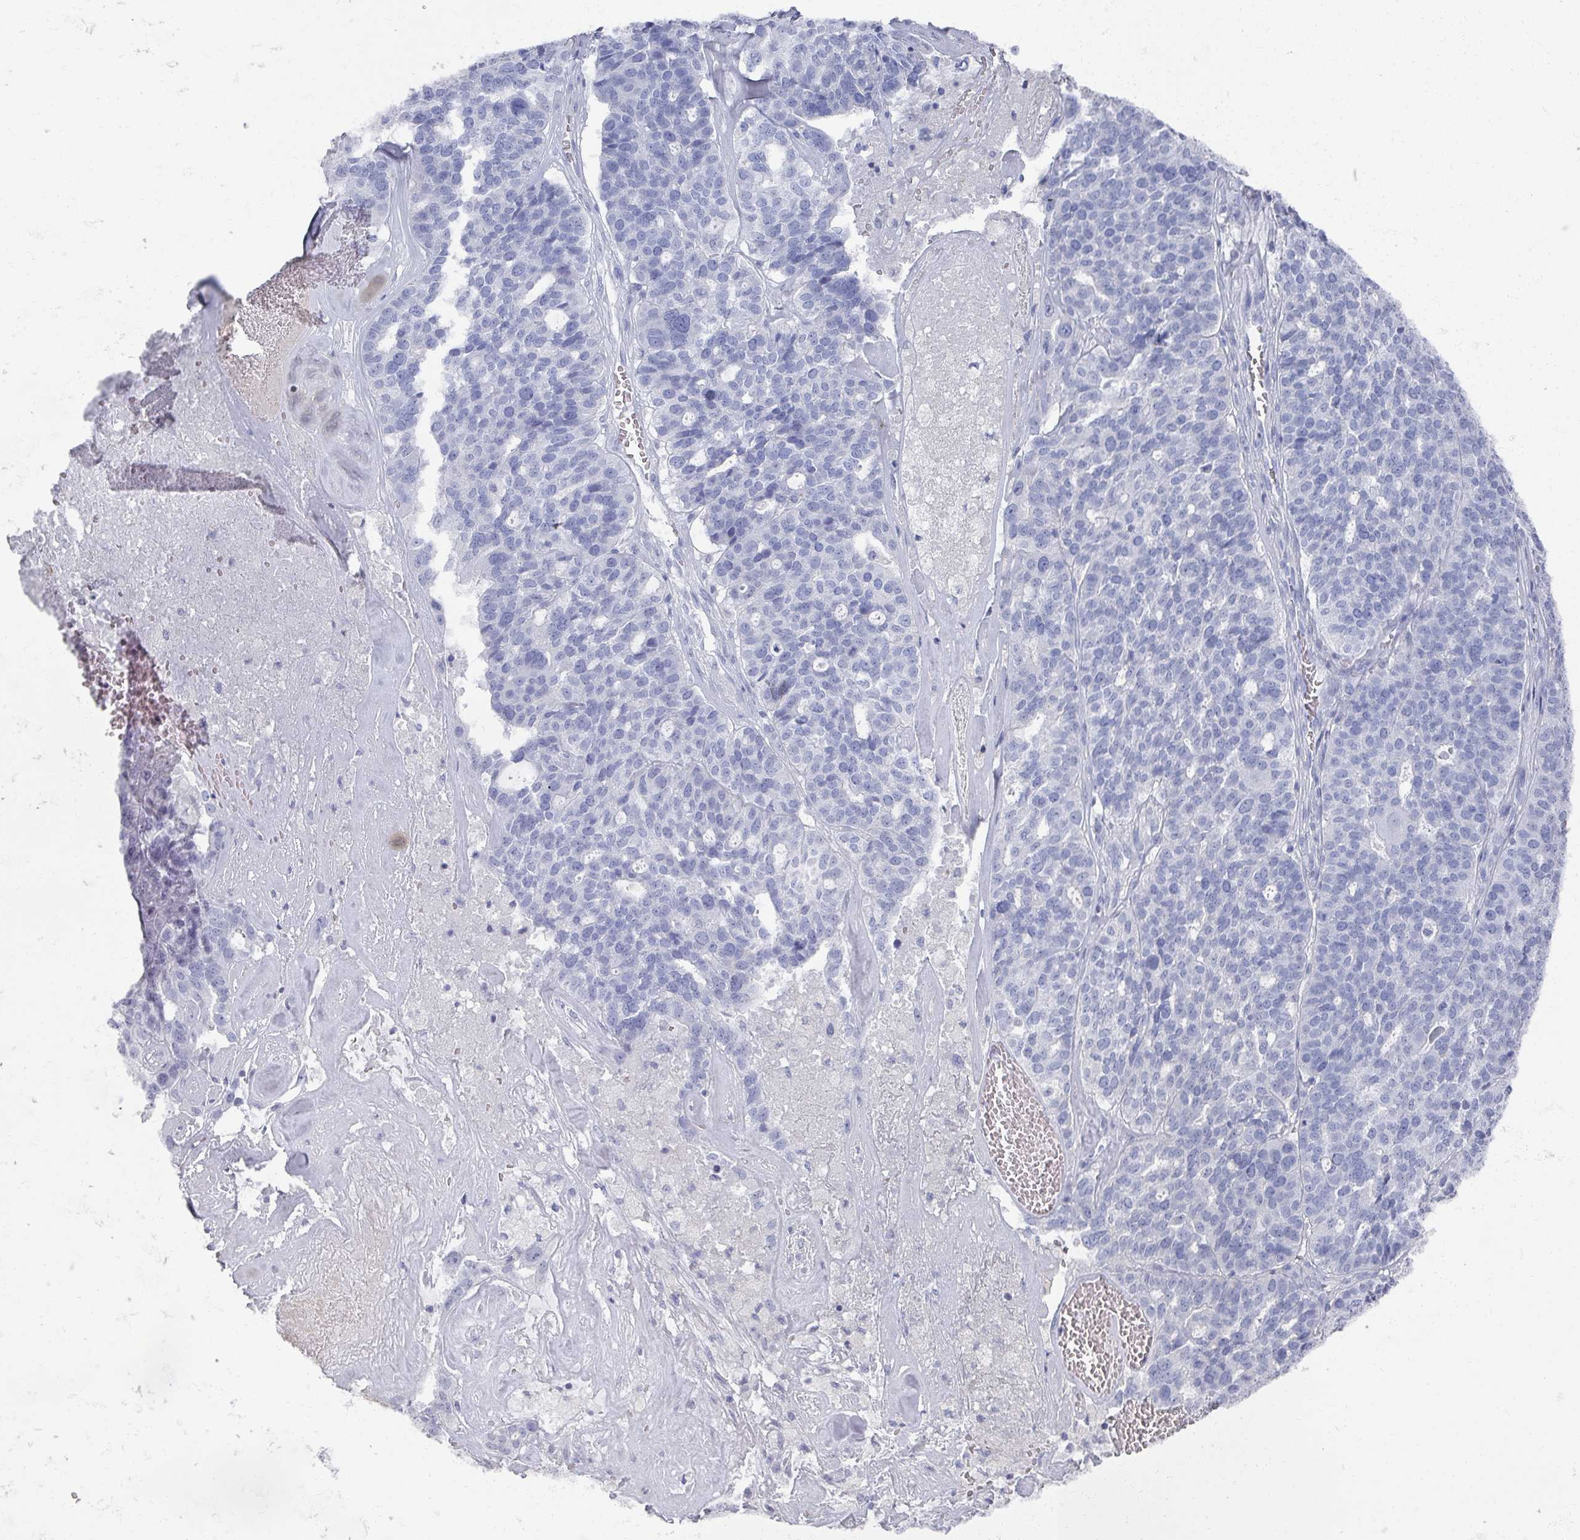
{"staining": {"intensity": "negative", "quantity": "none", "location": "none"}, "tissue": "ovarian cancer", "cell_type": "Tumor cells", "image_type": "cancer", "snomed": [{"axis": "morphology", "description": "Cystadenocarcinoma, serous, NOS"}, {"axis": "topography", "description": "Ovary"}], "caption": "Tumor cells are negative for protein expression in human ovarian cancer (serous cystadenocarcinoma).", "gene": "OMG", "patient": {"sex": "female", "age": 59}}